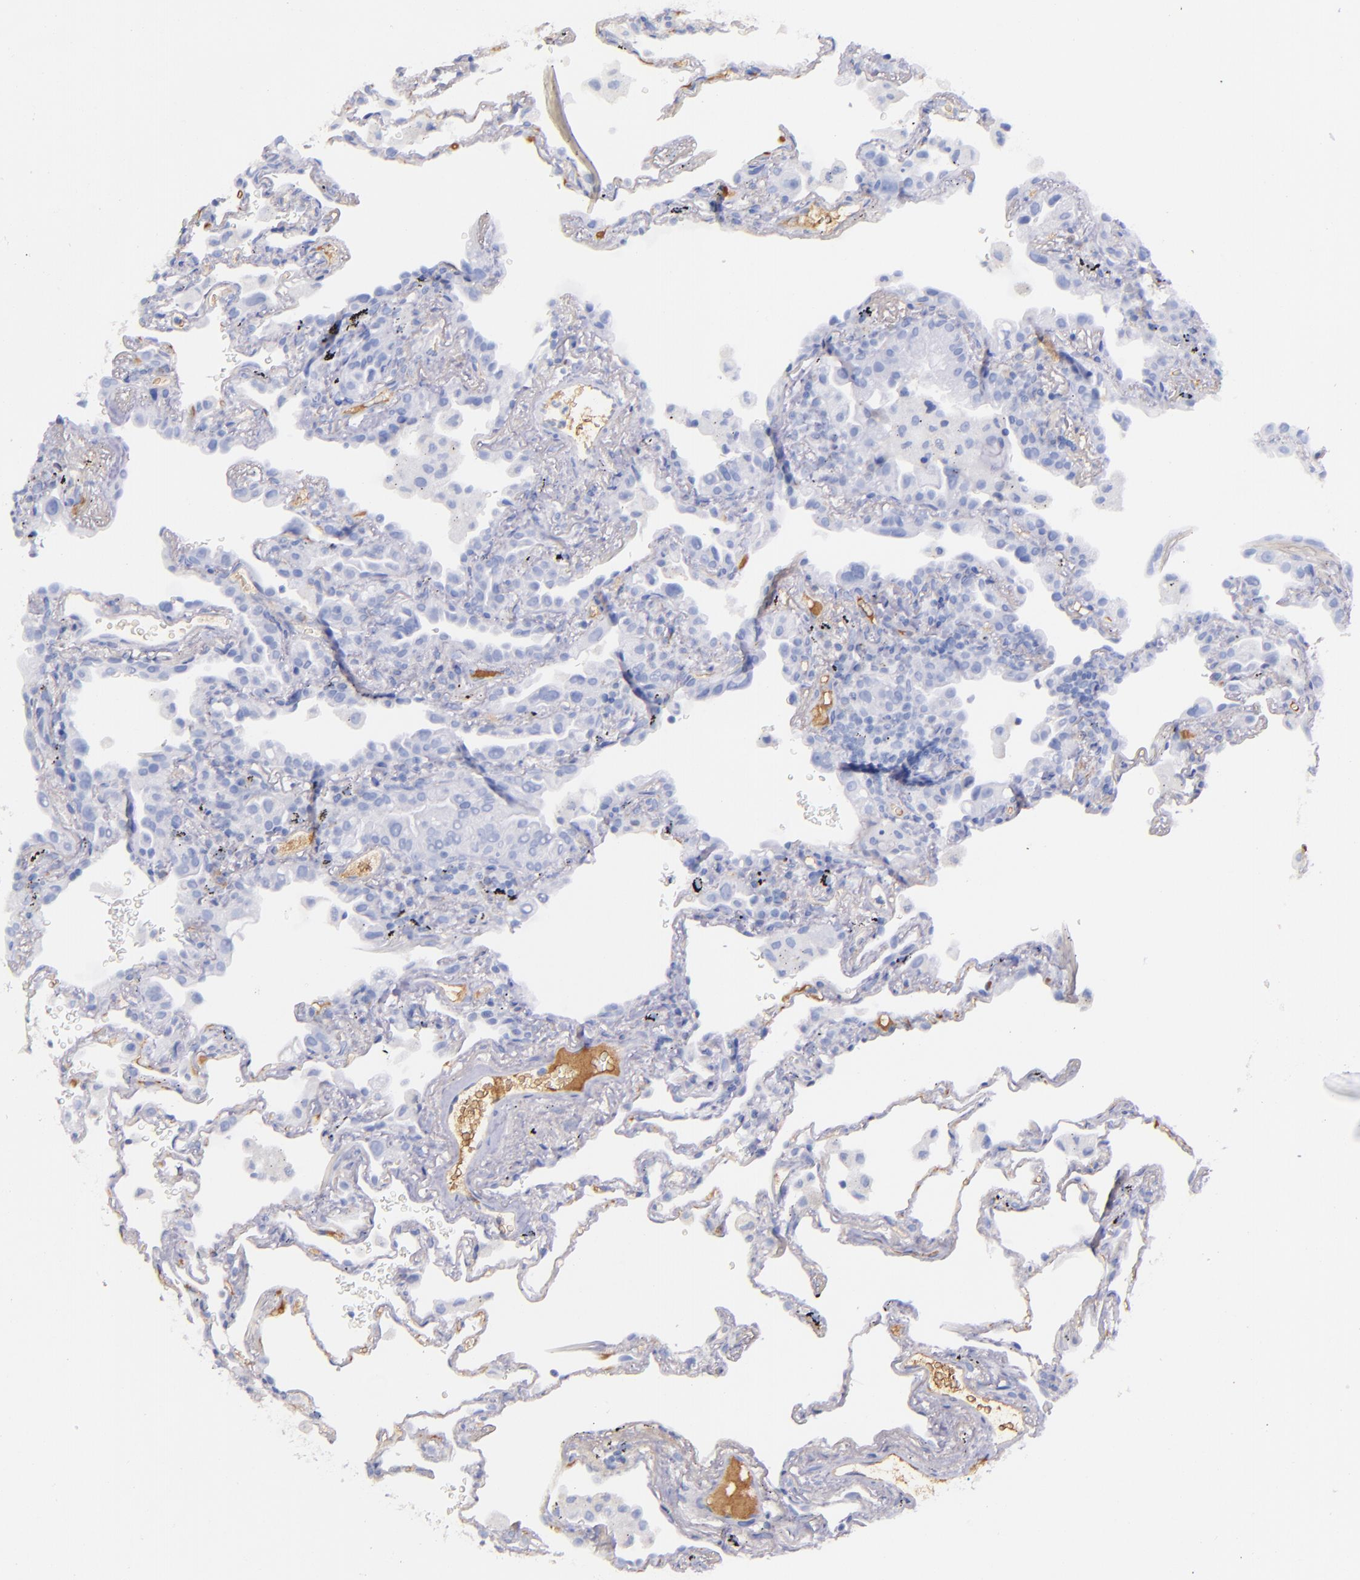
{"staining": {"intensity": "negative", "quantity": "none", "location": "none"}, "tissue": "lung", "cell_type": "Alveolar cells", "image_type": "normal", "snomed": [{"axis": "morphology", "description": "Normal tissue, NOS"}, {"axis": "morphology", "description": "Inflammation, NOS"}, {"axis": "topography", "description": "Lung"}], "caption": "This image is of benign lung stained with immunohistochemistry to label a protein in brown with the nuclei are counter-stained blue. There is no staining in alveolar cells.", "gene": "KNG1", "patient": {"sex": "male", "age": 69}}